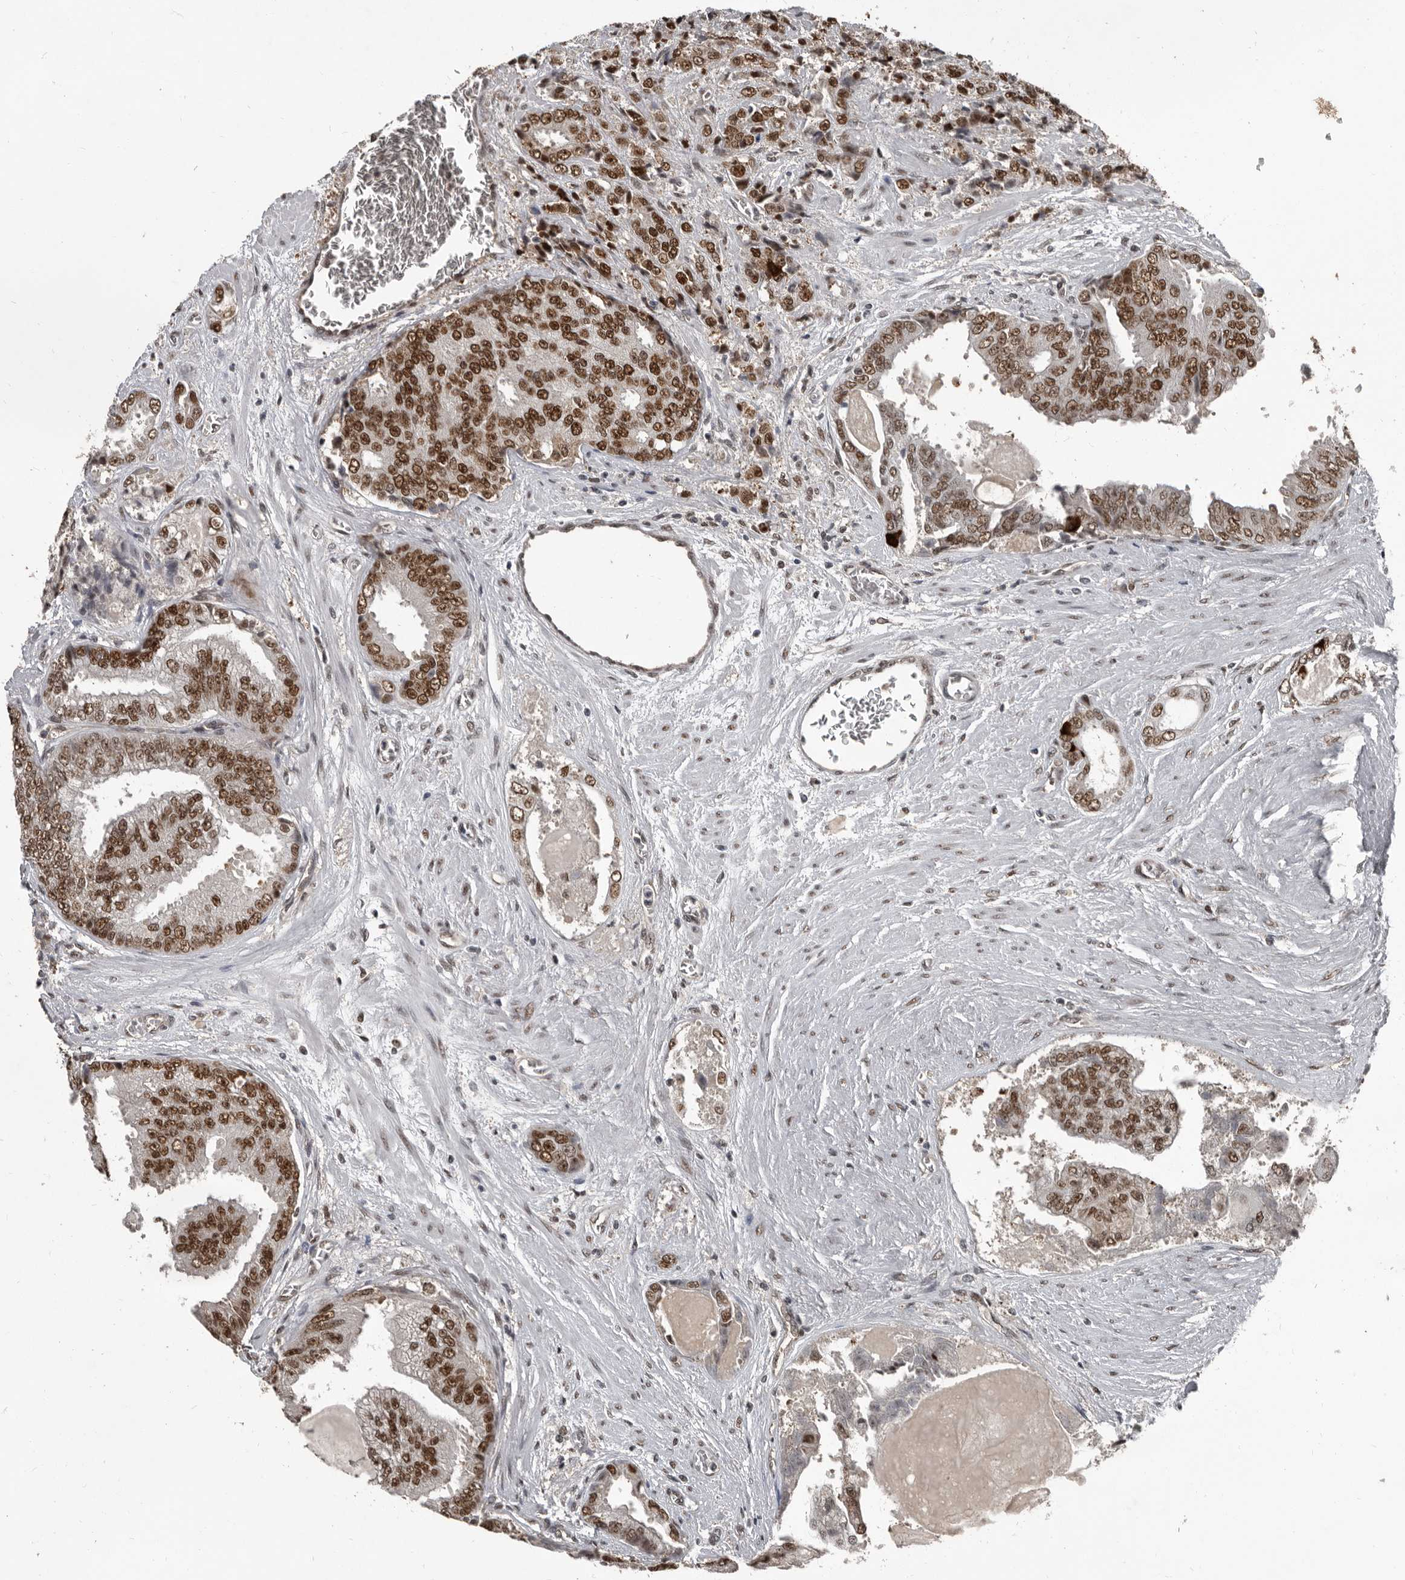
{"staining": {"intensity": "strong", "quantity": ">75%", "location": "nuclear"}, "tissue": "prostate cancer", "cell_type": "Tumor cells", "image_type": "cancer", "snomed": [{"axis": "morphology", "description": "Adenocarcinoma, High grade"}, {"axis": "topography", "description": "Prostate"}], "caption": "IHC histopathology image of human prostate adenocarcinoma (high-grade) stained for a protein (brown), which shows high levels of strong nuclear staining in about >75% of tumor cells.", "gene": "CHD1L", "patient": {"sex": "male", "age": 58}}